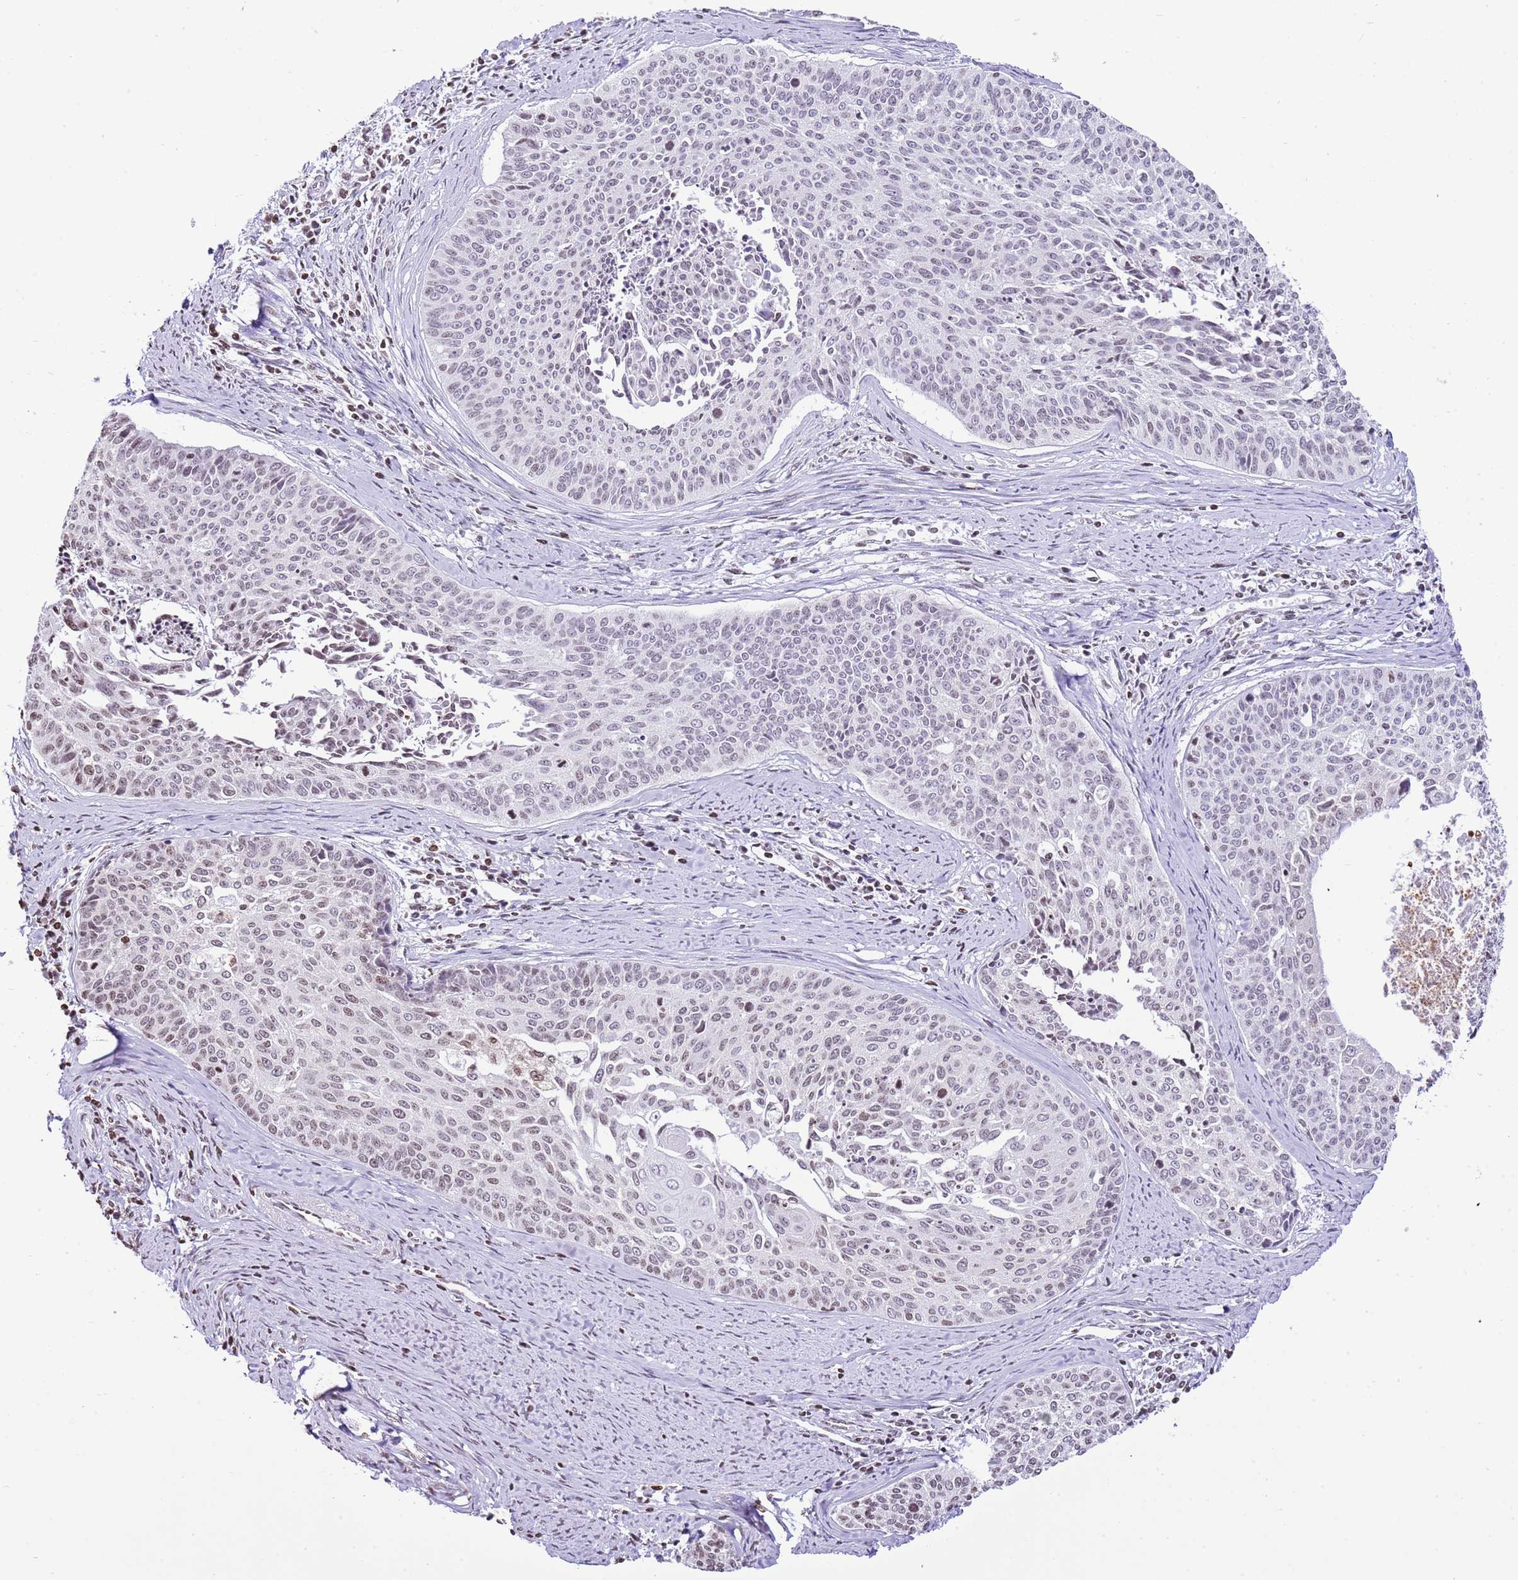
{"staining": {"intensity": "weak", "quantity": "25%-75%", "location": "nuclear"}, "tissue": "cervical cancer", "cell_type": "Tumor cells", "image_type": "cancer", "snomed": [{"axis": "morphology", "description": "Squamous cell carcinoma, NOS"}, {"axis": "topography", "description": "Cervix"}], "caption": "Squamous cell carcinoma (cervical) stained for a protein (brown) shows weak nuclear positive positivity in about 25%-75% of tumor cells.", "gene": "PRR15", "patient": {"sex": "female", "age": 55}}